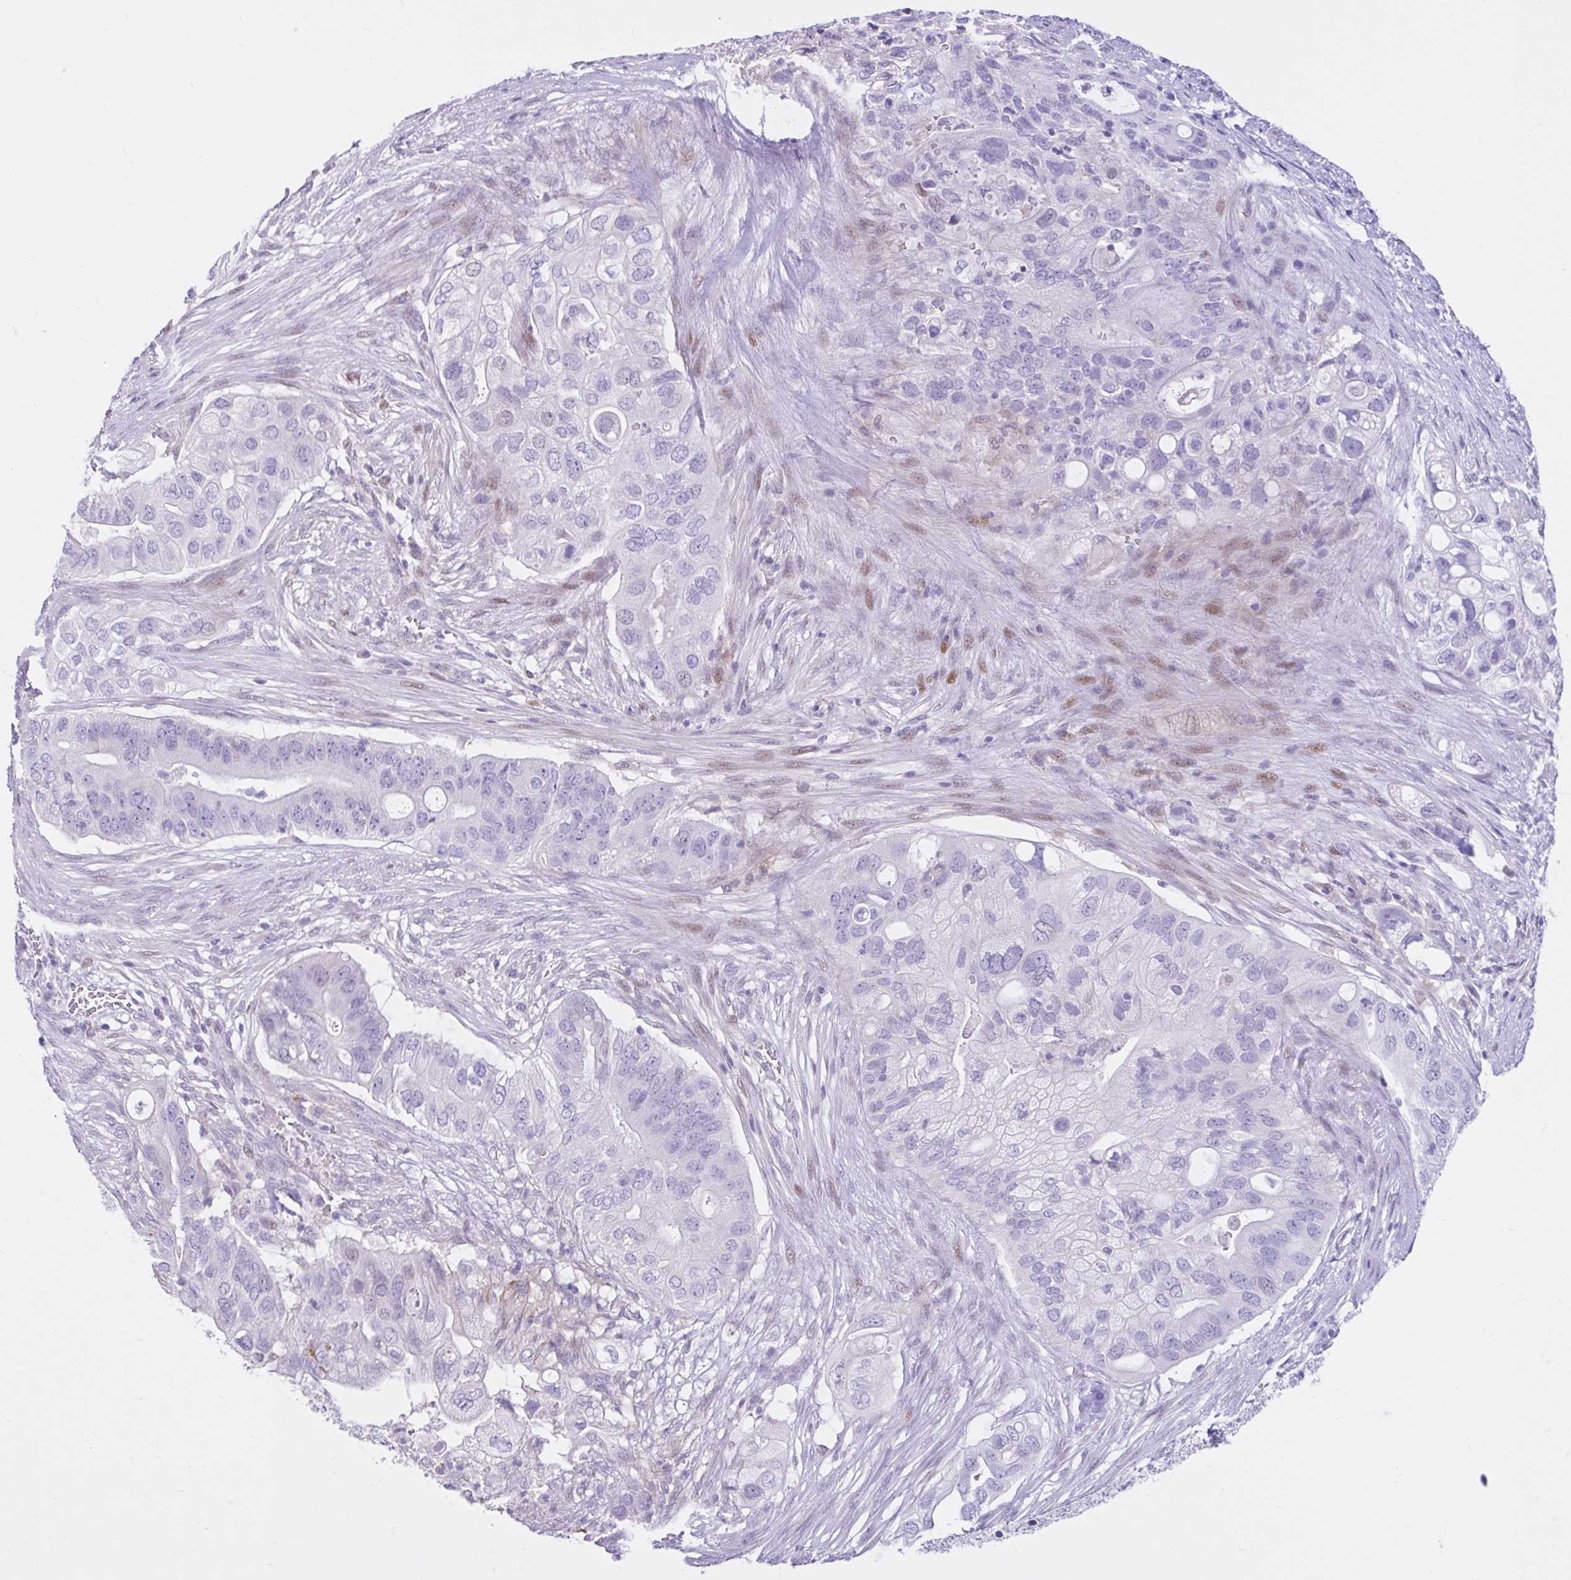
{"staining": {"intensity": "negative", "quantity": "none", "location": "none"}, "tissue": "pancreatic cancer", "cell_type": "Tumor cells", "image_type": "cancer", "snomed": [{"axis": "morphology", "description": "Adenocarcinoma, NOS"}, {"axis": "topography", "description": "Pancreas"}], "caption": "Immunohistochemistry (IHC) histopathology image of neoplastic tissue: pancreatic cancer (adenocarcinoma) stained with DAB shows no significant protein staining in tumor cells.", "gene": "NHLH2", "patient": {"sex": "female", "age": 72}}